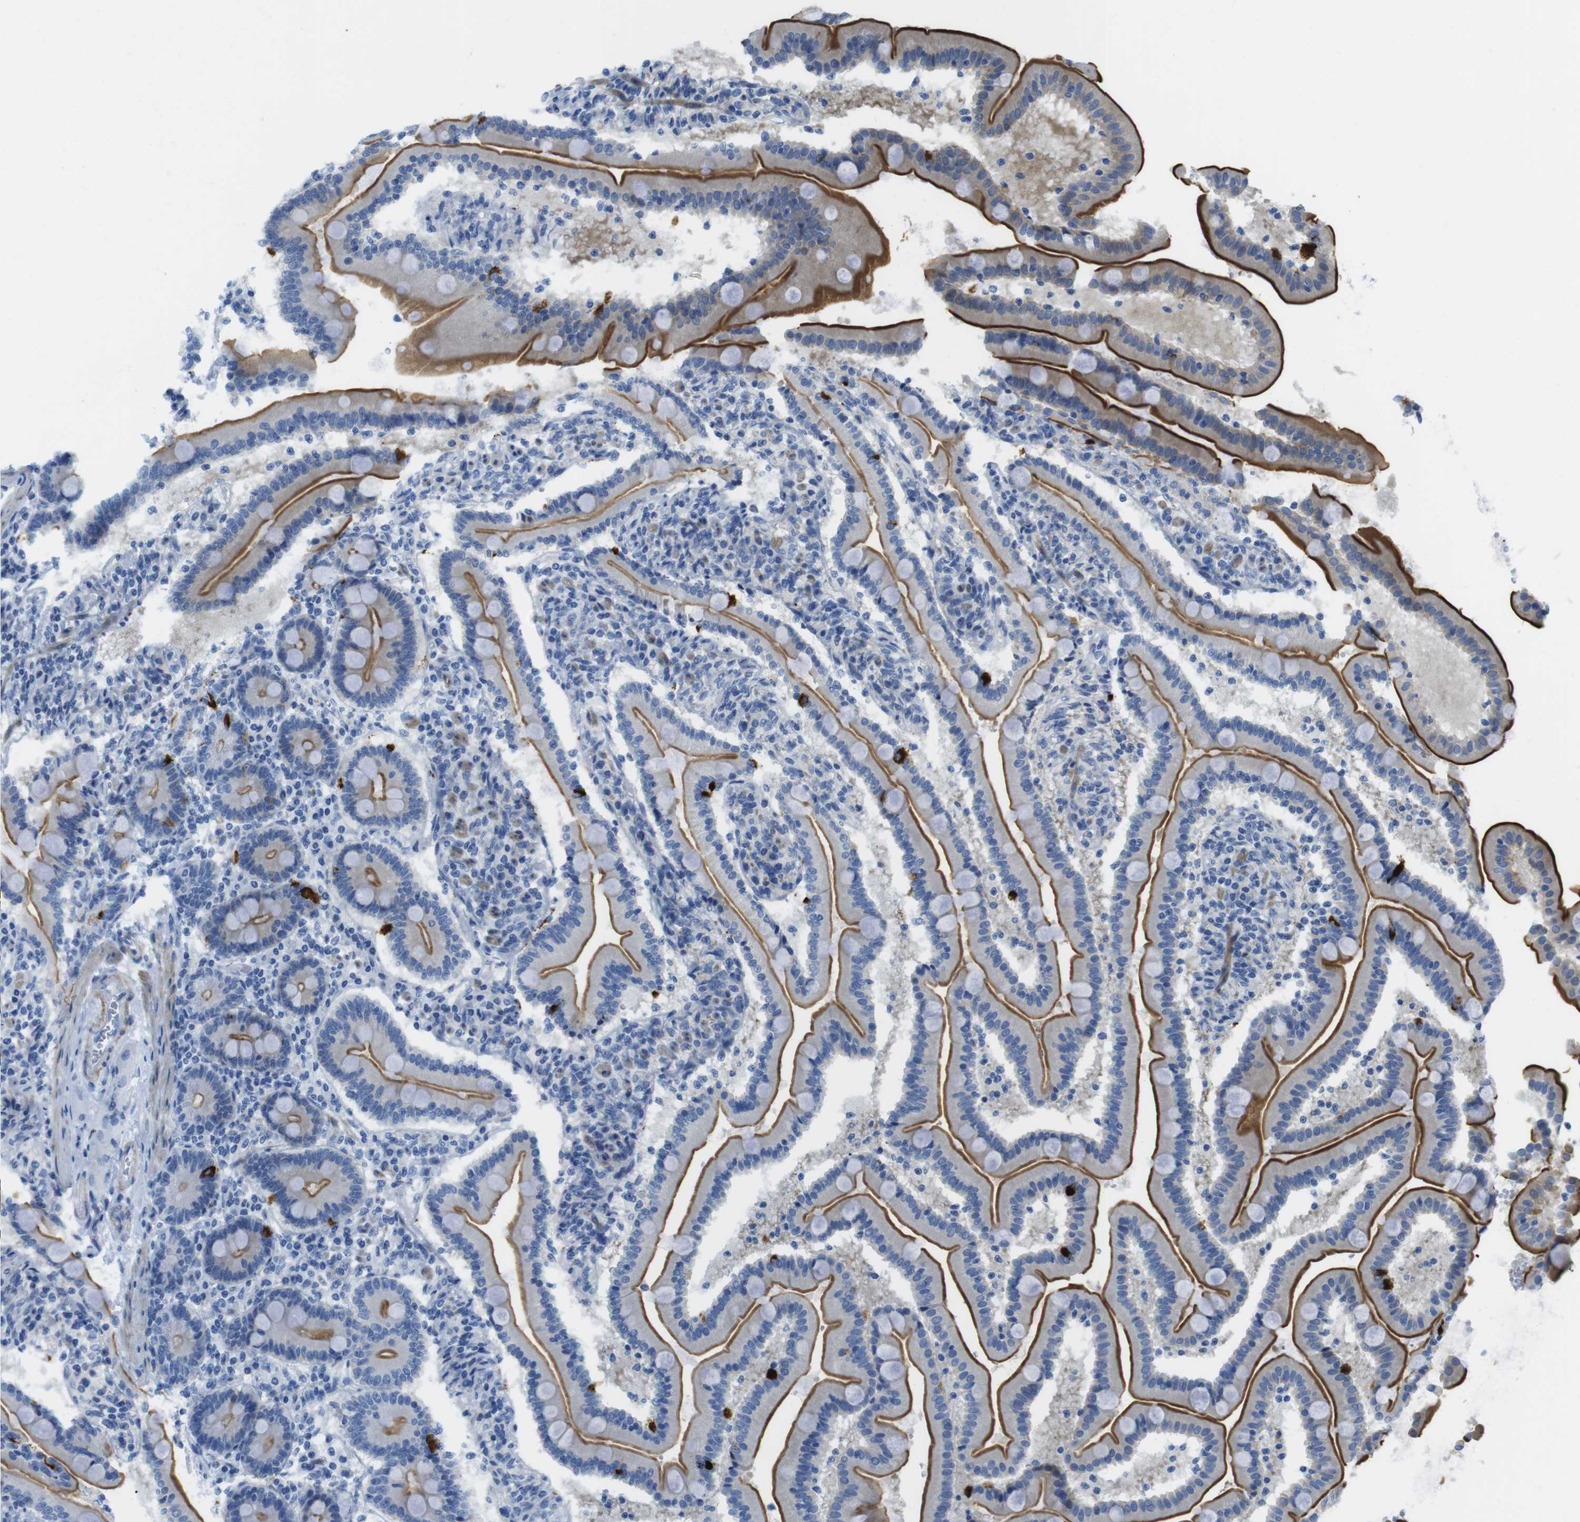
{"staining": {"intensity": "moderate", "quantity": ">75%", "location": "cytoplasmic/membranous"}, "tissue": "duodenum", "cell_type": "Glandular cells", "image_type": "normal", "snomed": [{"axis": "morphology", "description": "Normal tissue, NOS"}, {"axis": "topography", "description": "Duodenum"}], "caption": "Immunohistochemical staining of unremarkable human duodenum displays medium levels of moderate cytoplasmic/membranous staining in about >75% of glandular cells.", "gene": "ASIC5", "patient": {"sex": "male", "age": 54}}